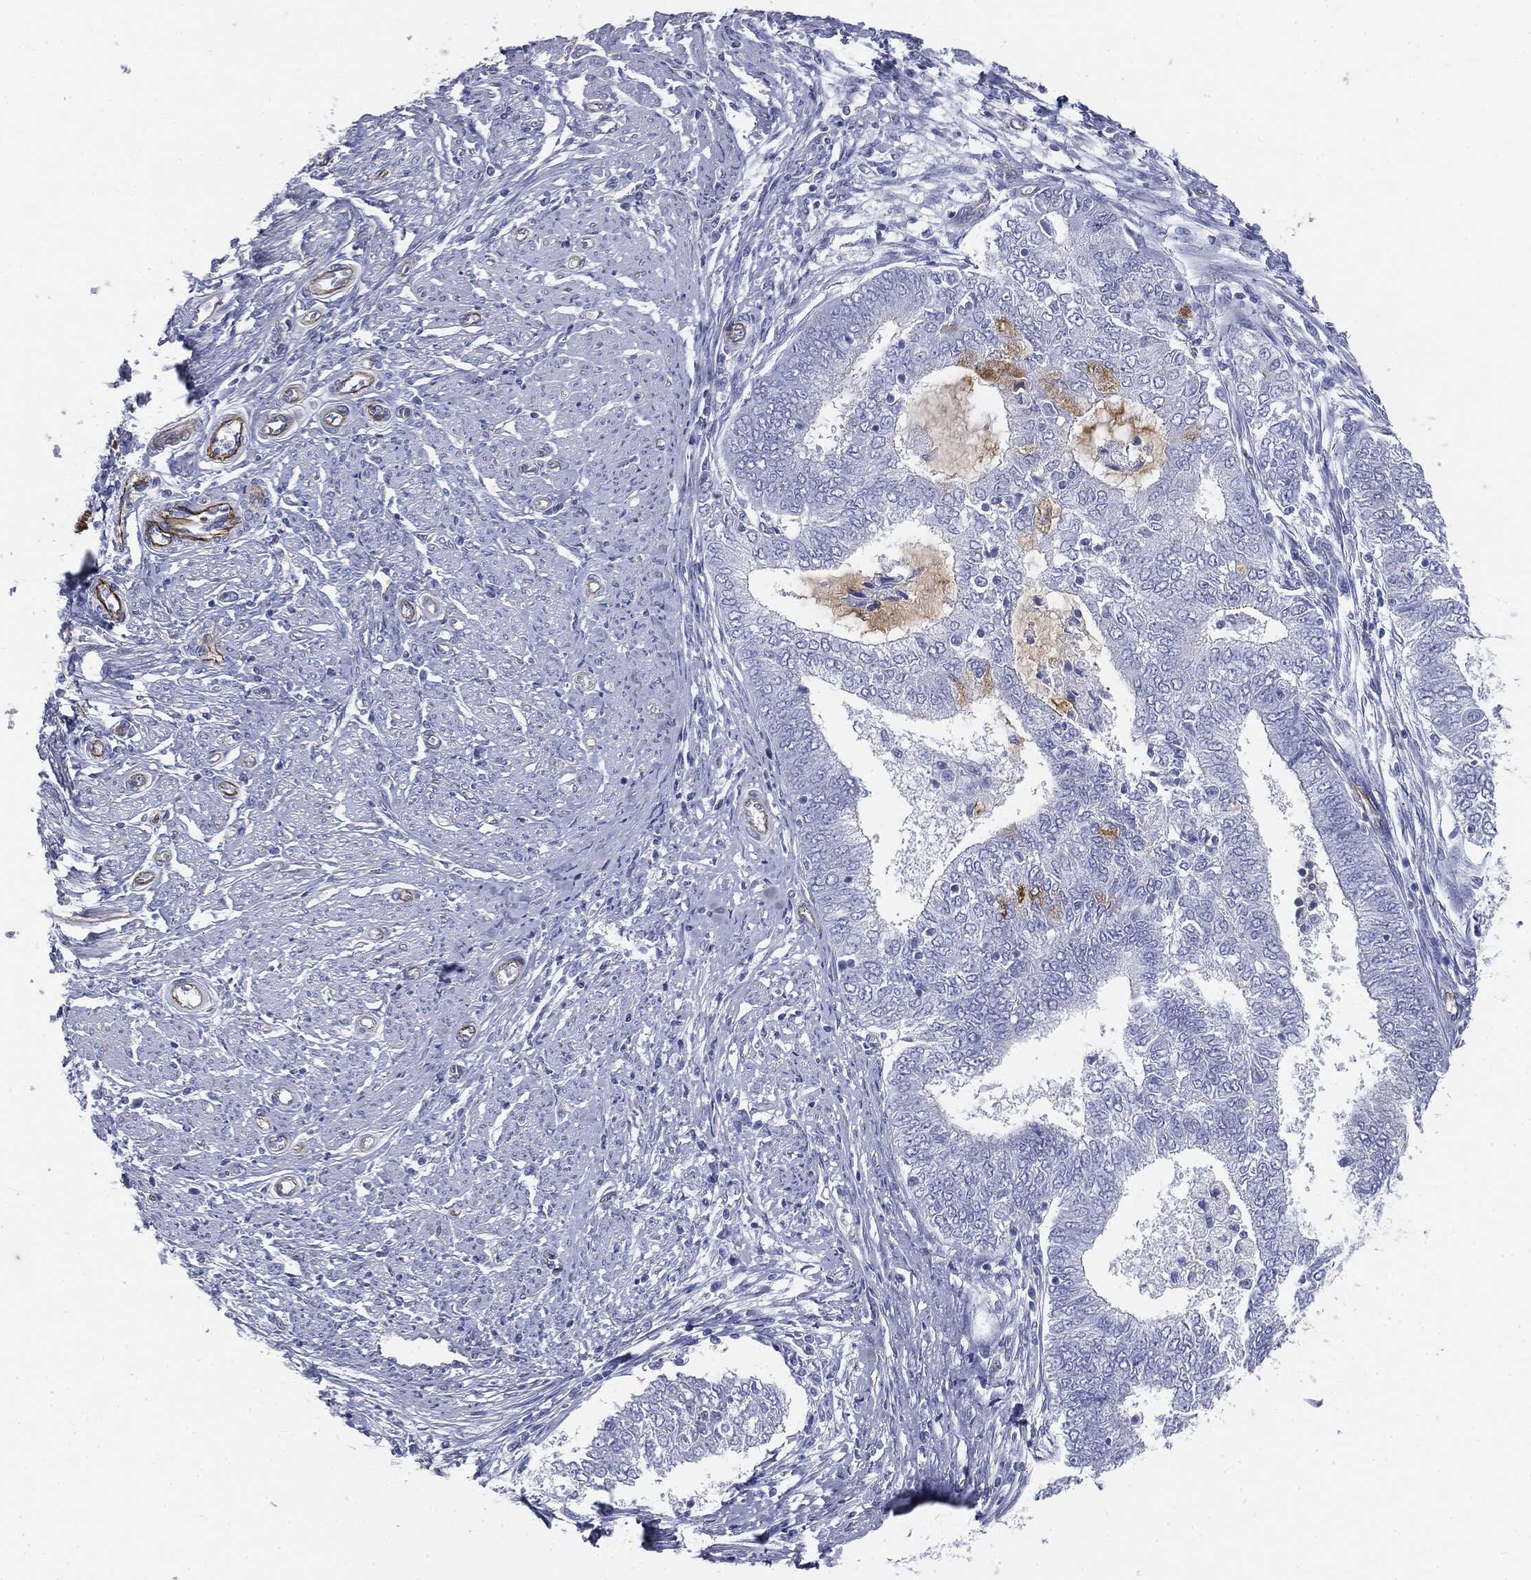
{"staining": {"intensity": "negative", "quantity": "none", "location": "none"}, "tissue": "endometrial cancer", "cell_type": "Tumor cells", "image_type": "cancer", "snomed": [{"axis": "morphology", "description": "Adenocarcinoma, NOS"}, {"axis": "topography", "description": "Endometrium"}], "caption": "This is an immunohistochemistry (IHC) photomicrograph of human endometrial cancer (adenocarcinoma). There is no expression in tumor cells.", "gene": "MUC5AC", "patient": {"sex": "female", "age": 62}}